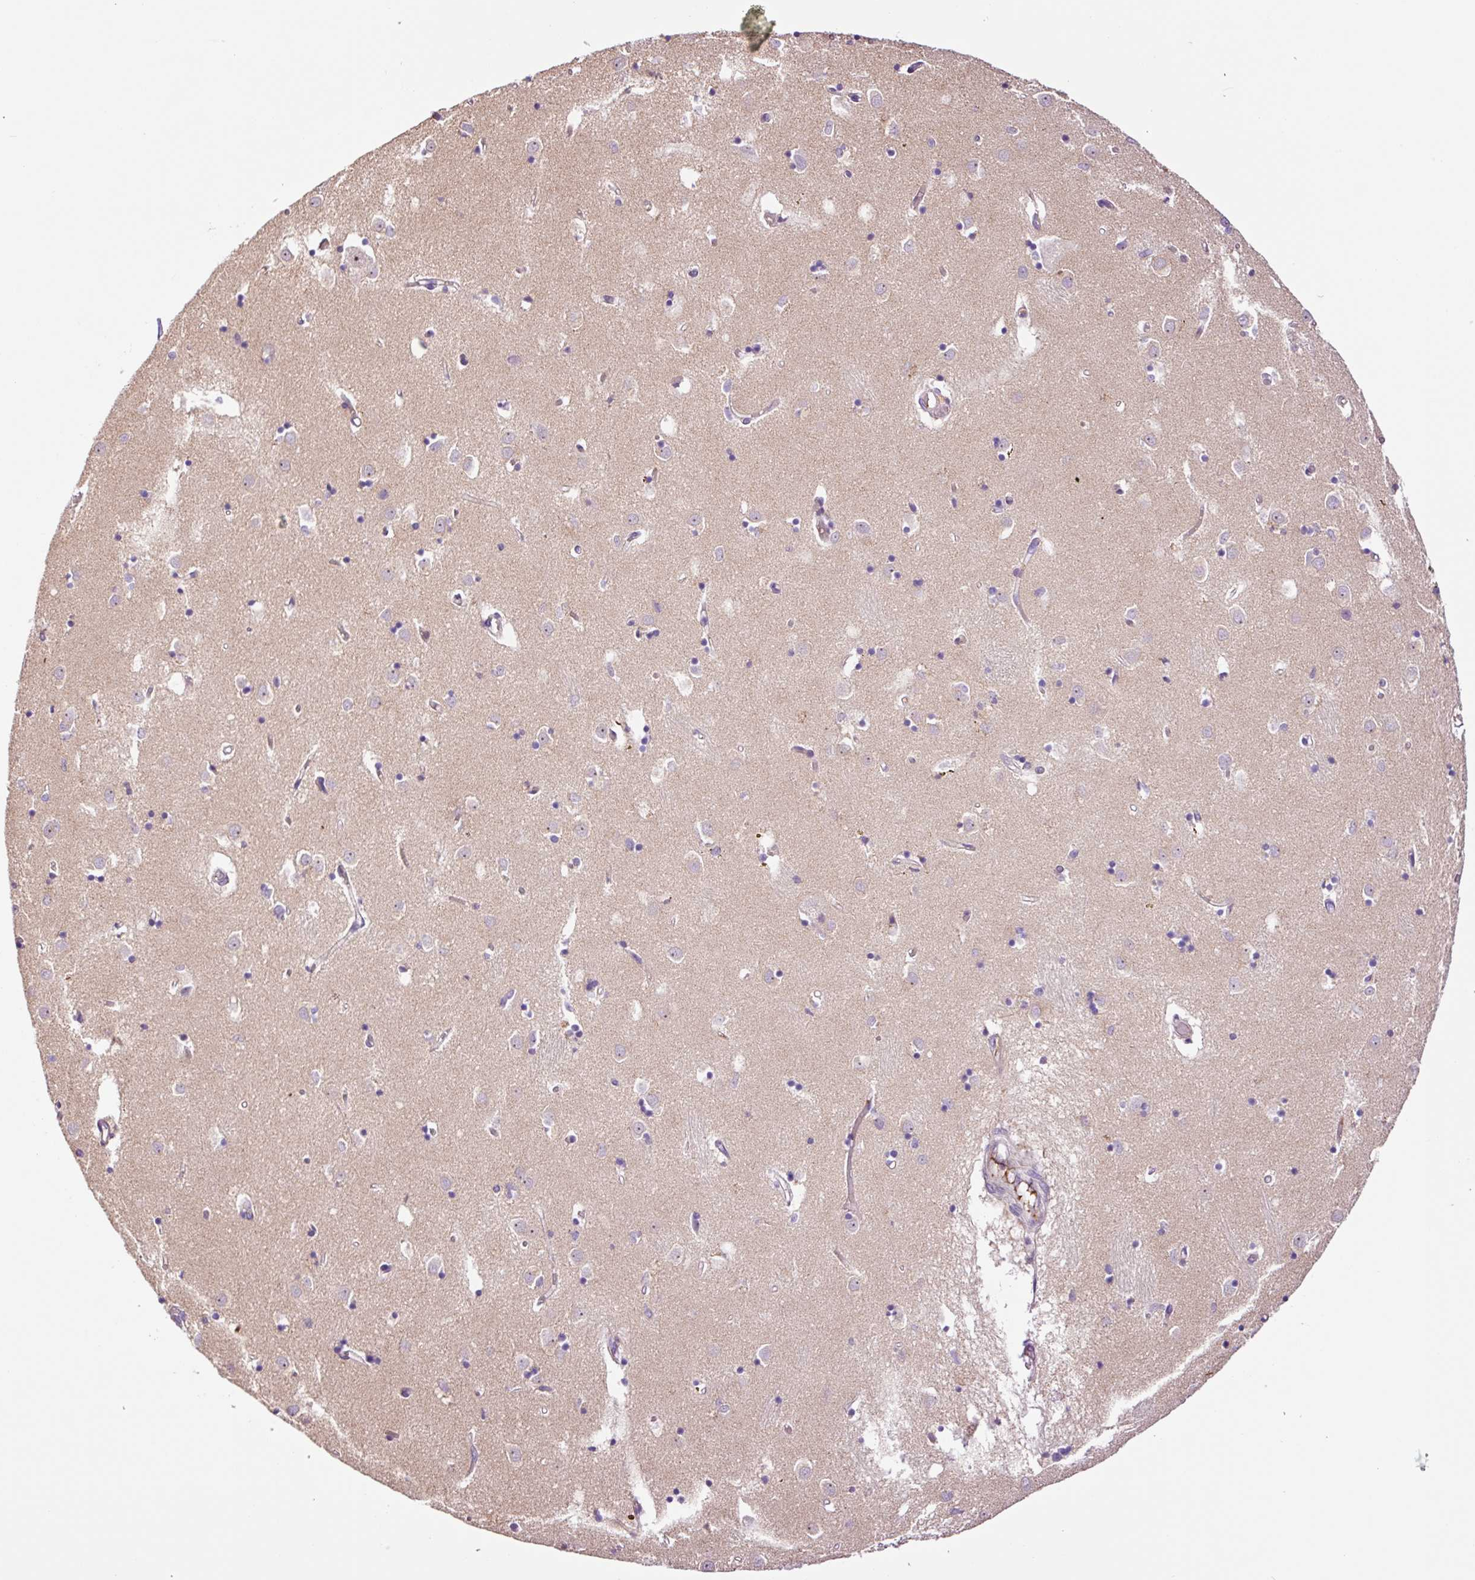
{"staining": {"intensity": "negative", "quantity": "none", "location": "none"}, "tissue": "caudate", "cell_type": "Glial cells", "image_type": "normal", "snomed": [{"axis": "morphology", "description": "Normal tissue, NOS"}, {"axis": "topography", "description": "Lateral ventricle wall"}], "caption": "High magnification brightfield microscopy of unremarkable caudate stained with DAB (brown) and counterstained with hematoxylin (blue): glial cells show no significant positivity. Nuclei are stained in blue.", "gene": "TMEM235", "patient": {"sex": "male", "age": 70}}